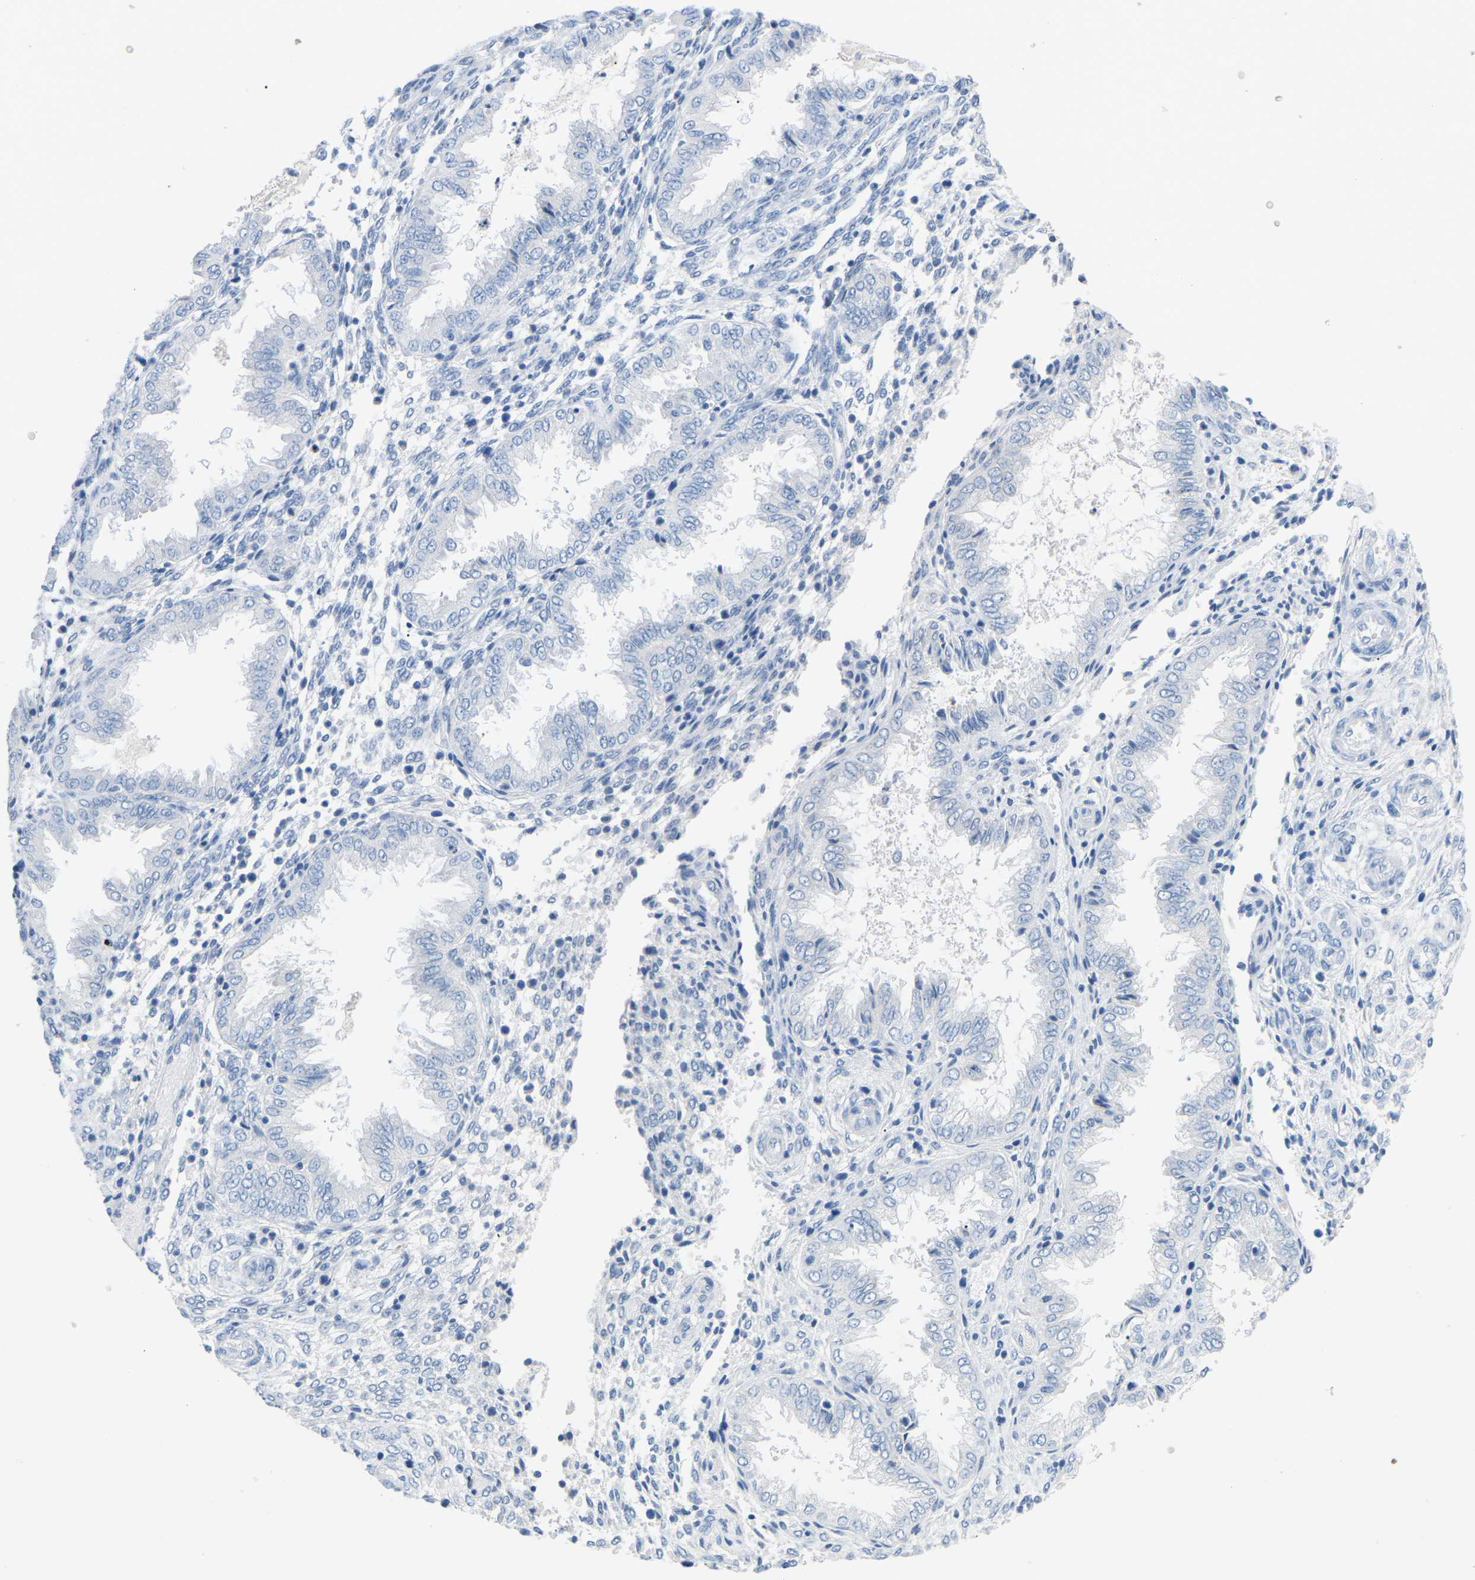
{"staining": {"intensity": "negative", "quantity": "none", "location": "none"}, "tissue": "endometrium", "cell_type": "Cells in endometrial stroma", "image_type": "normal", "snomed": [{"axis": "morphology", "description": "Normal tissue, NOS"}, {"axis": "topography", "description": "Endometrium"}], "caption": "DAB (3,3'-diaminobenzidine) immunohistochemical staining of normal human endometrium demonstrates no significant positivity in cells in endometrial stroma.", "gene": "HBG2", "patient": {"sex": "female", "age": 33}}